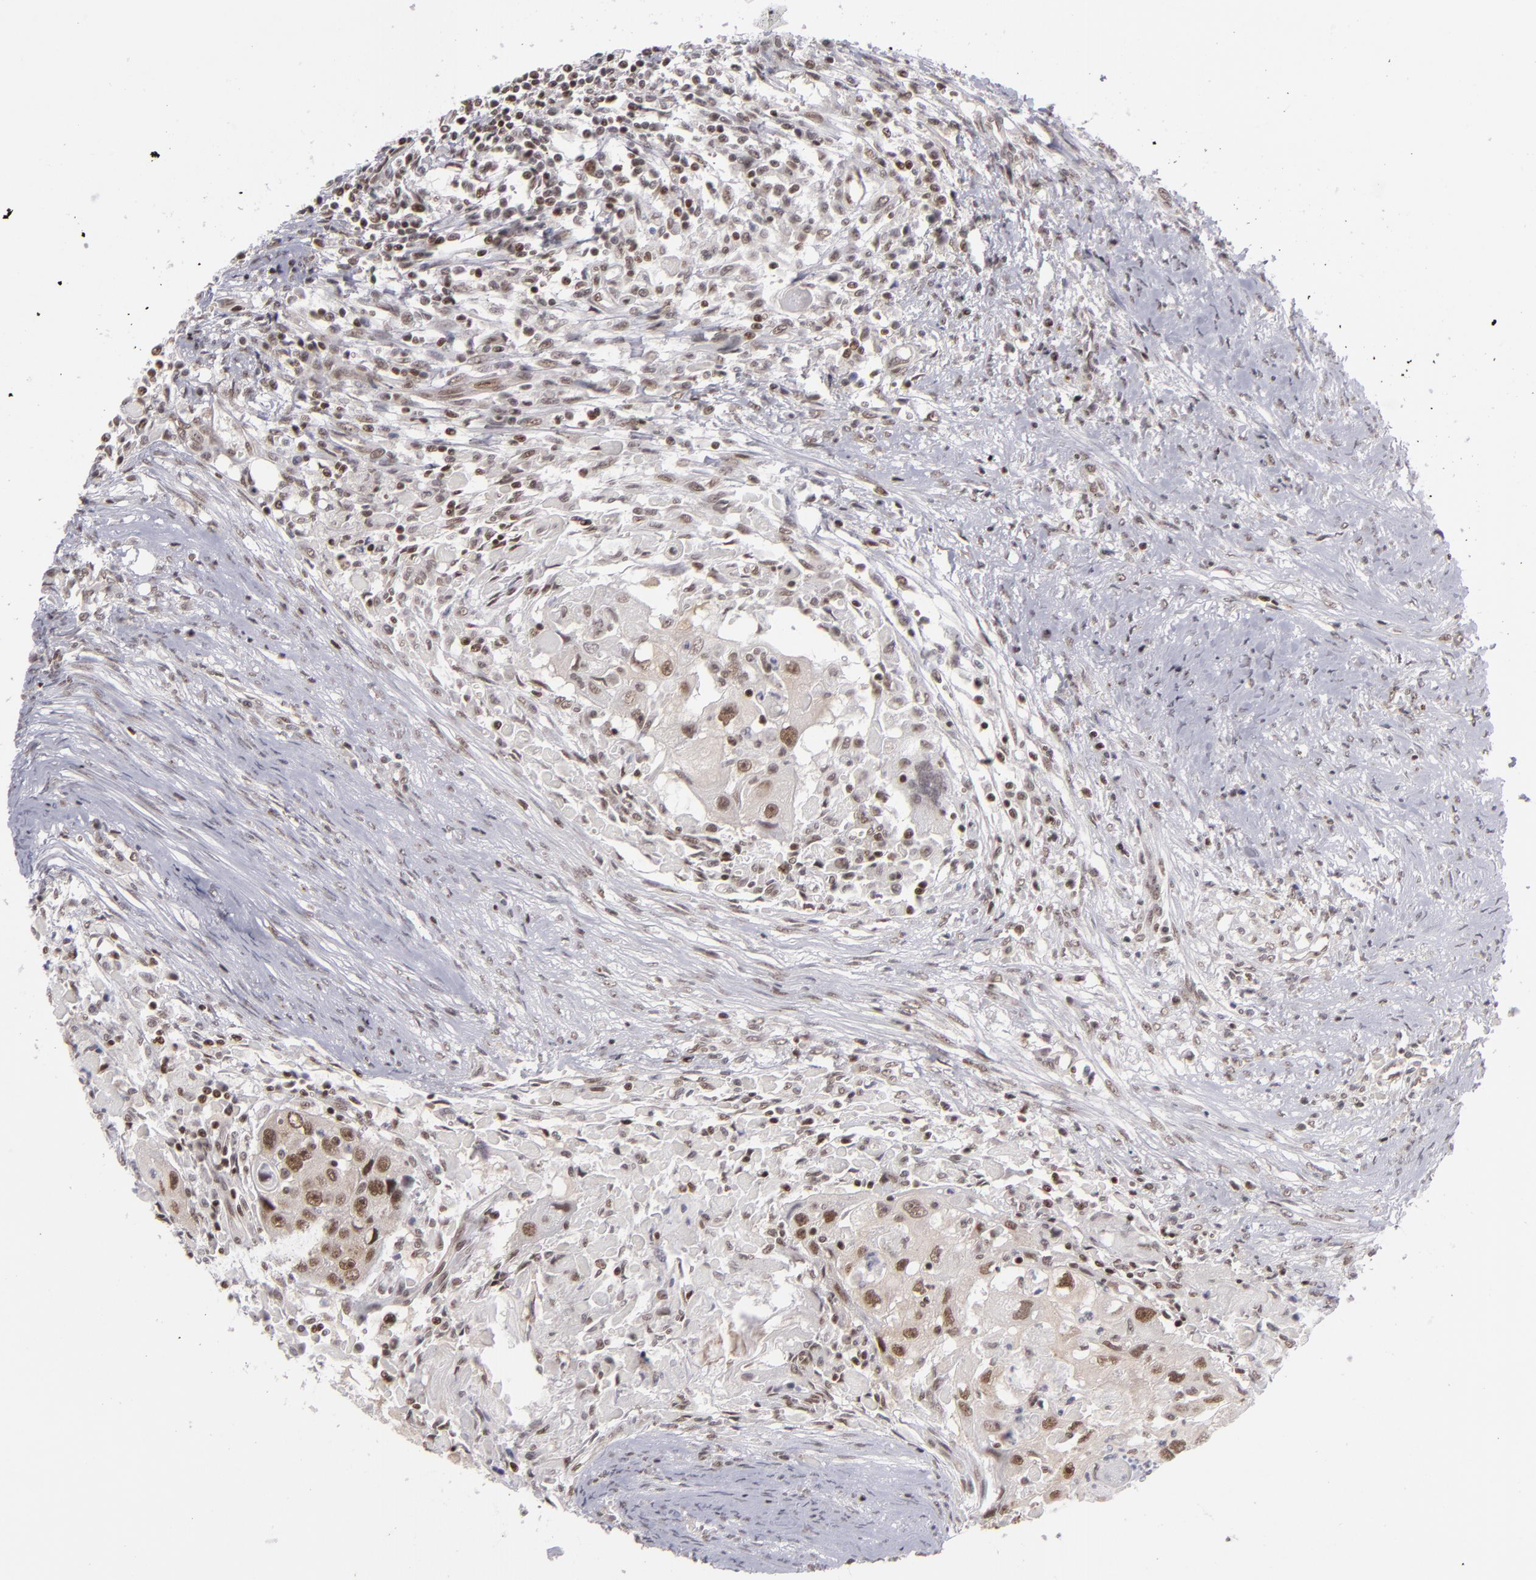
{"staining": {"intensity": "moderate", "quantity": ">75%", "location": "nuclear"}, "tissue": "head and neck cancer", "cell_type": "Tumor cells", "image_type": "cancer", "snomed": [{"axis": "morphology", "description": "Squamous cell carcinoma, NOS"}, {"axis": "topography", "description": "Head-Neck"}], "caption": "The image displays a brown stain indicating the presence of a protein in the nuclear of tumor cells in squamous cell carcinoma (head and neck). (DAB (3,3'-diaminobenzidine) IHC with brightfield microscopy, high magnification).", "gene": "MLLT3", "patient": {"sex": "male", "age": 64}}